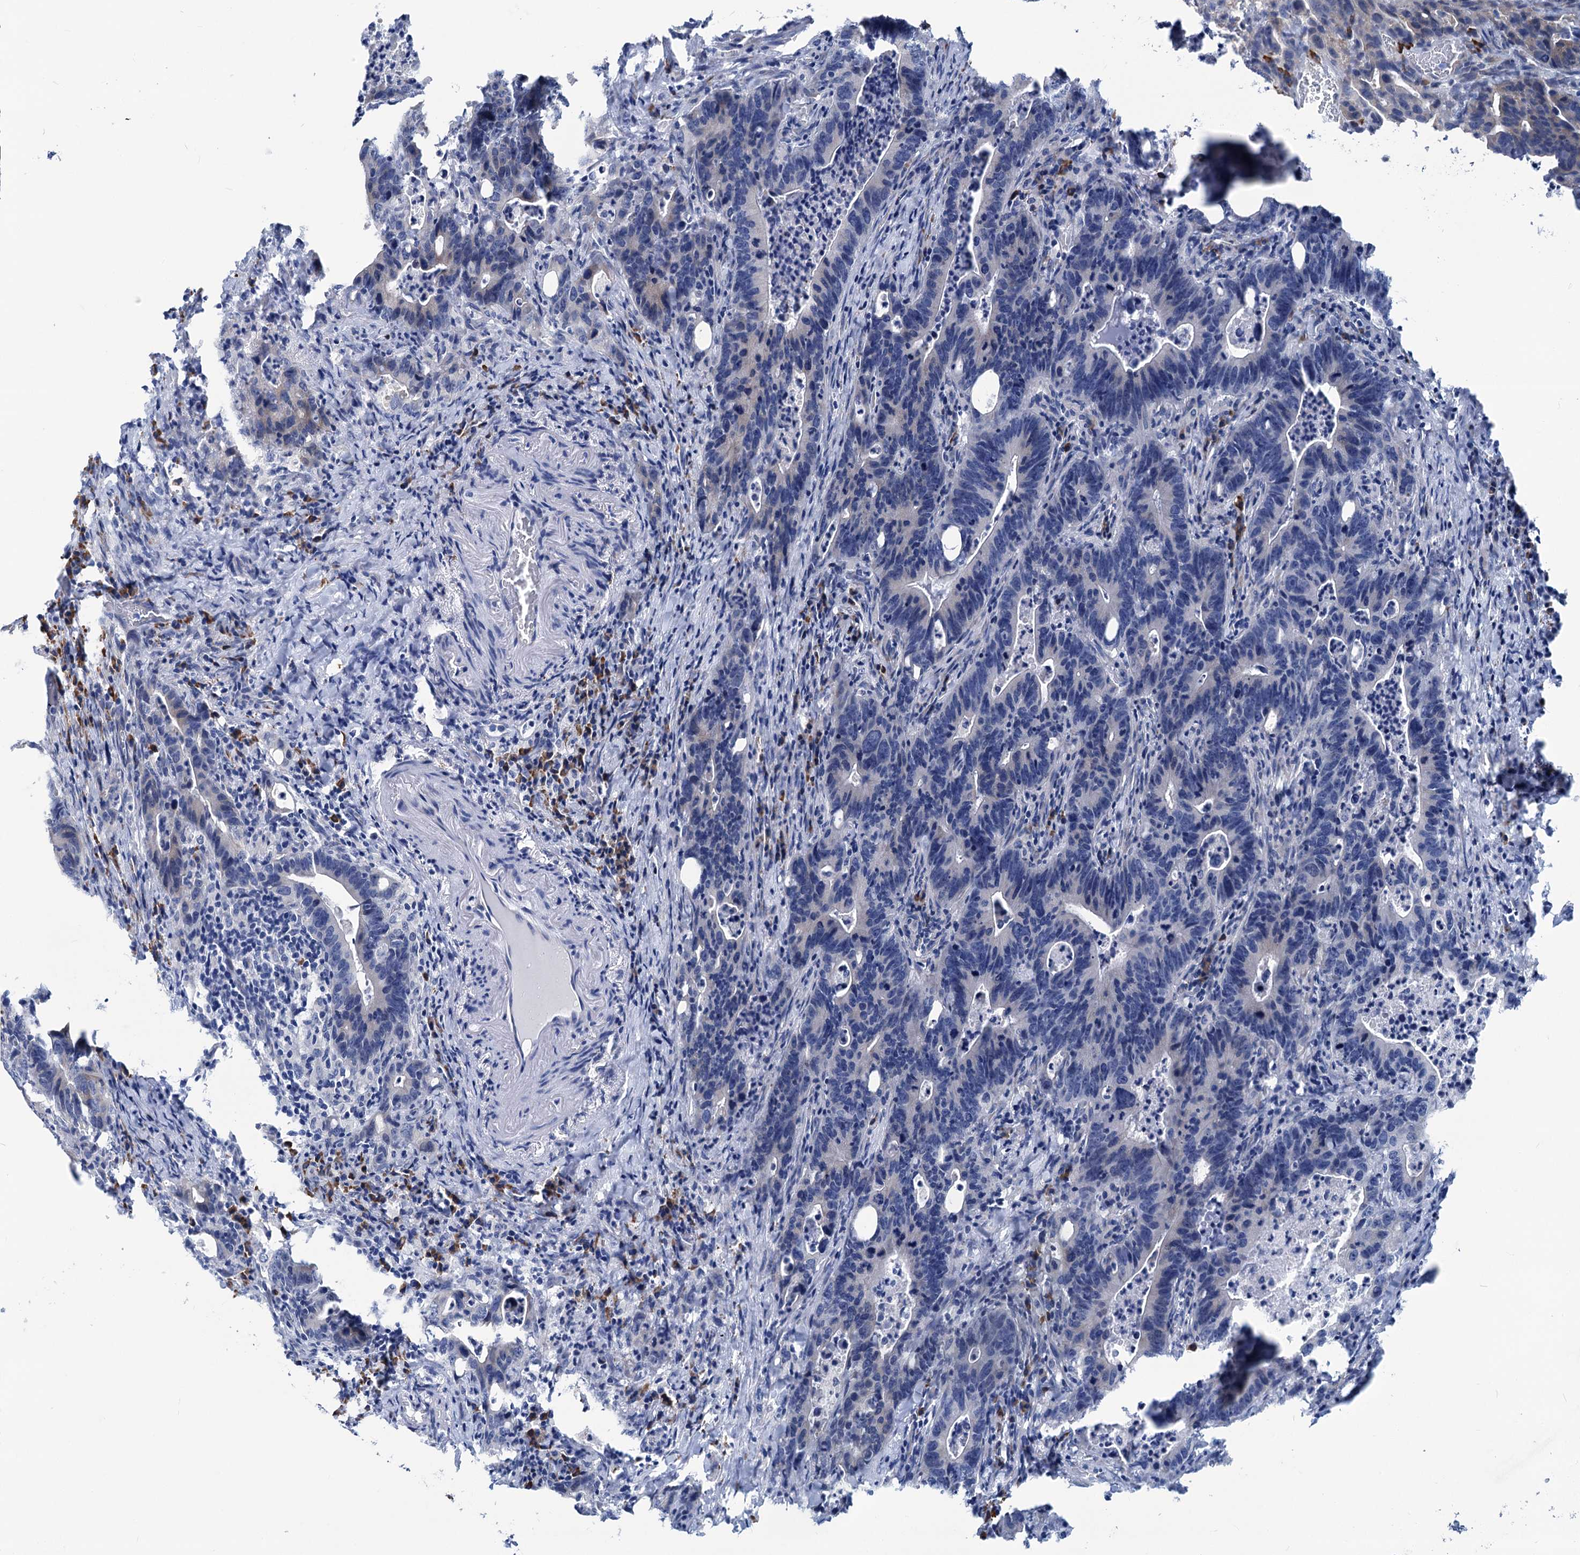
{"staining": {"intensity": "negative", "quantity": "none", "location": "none"}, "tissue": "colorectal cancer", "cell_type": "Tumor cells", "image_type": "cancer", "snomed": [{"axis": "morphology", "description": "Adenocarcinoma, NOS"}, {"axis": "topography", "description": "Colon"}], "caption": "High magnification brightfield microscopy of adenocarcinoma (colorectal) stained with DAB (3,3'-diaminobenzidine) (brown) and counterstained with hematoxylin (blue): tumor cells show no significant positivity.", "gene": "NEU3", "patient": {"sex": "female", "age": 75}}